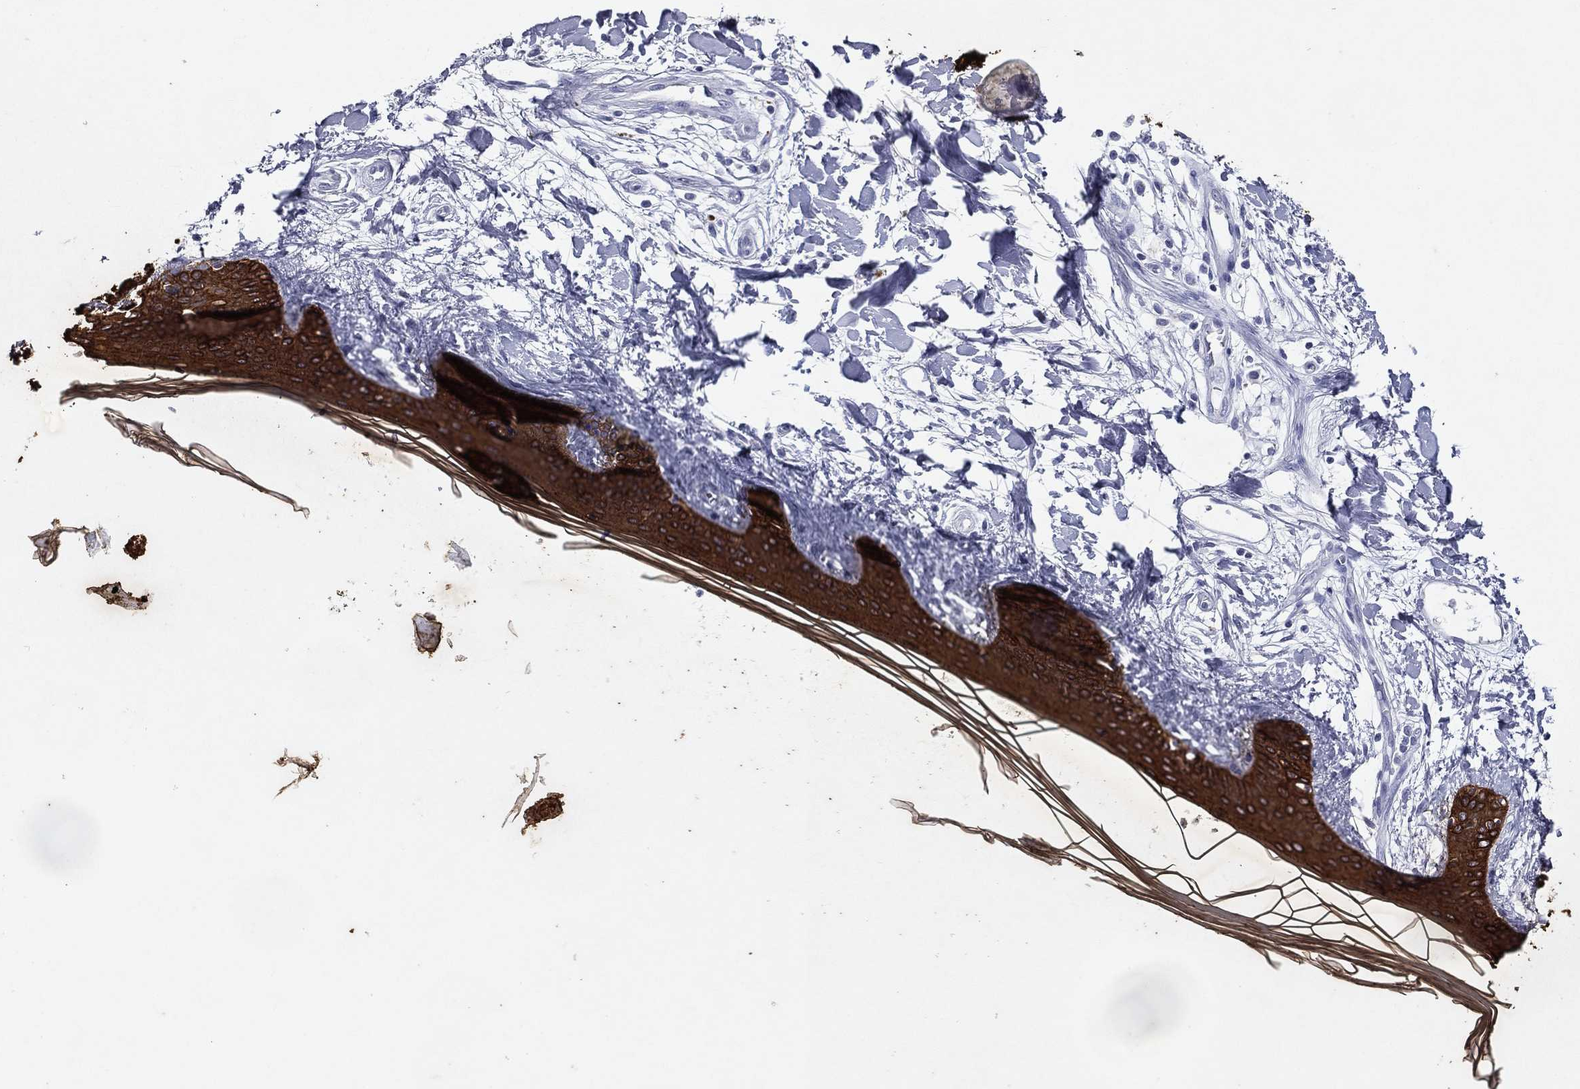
{"staining": {"intensity": "negative", "quantity": "none", "location": "none"}, "tissue": "skin", "cell_type": "Fibroblasts", "image_type": "normal", "snomed": [{"axis": "morphology", "description": "Normal tissue, NOS"}, {"axis": "morphology", "description": "Malignant melanoma, NOS"}, {"axis": "topography", "description": "Skin"}], "caption": "Immunohistochemical staining of unremarkable skin displays no significant staining in fibroblasts.", "gene": "KRT7", "patient": {"sex": "female", "age": 34}}